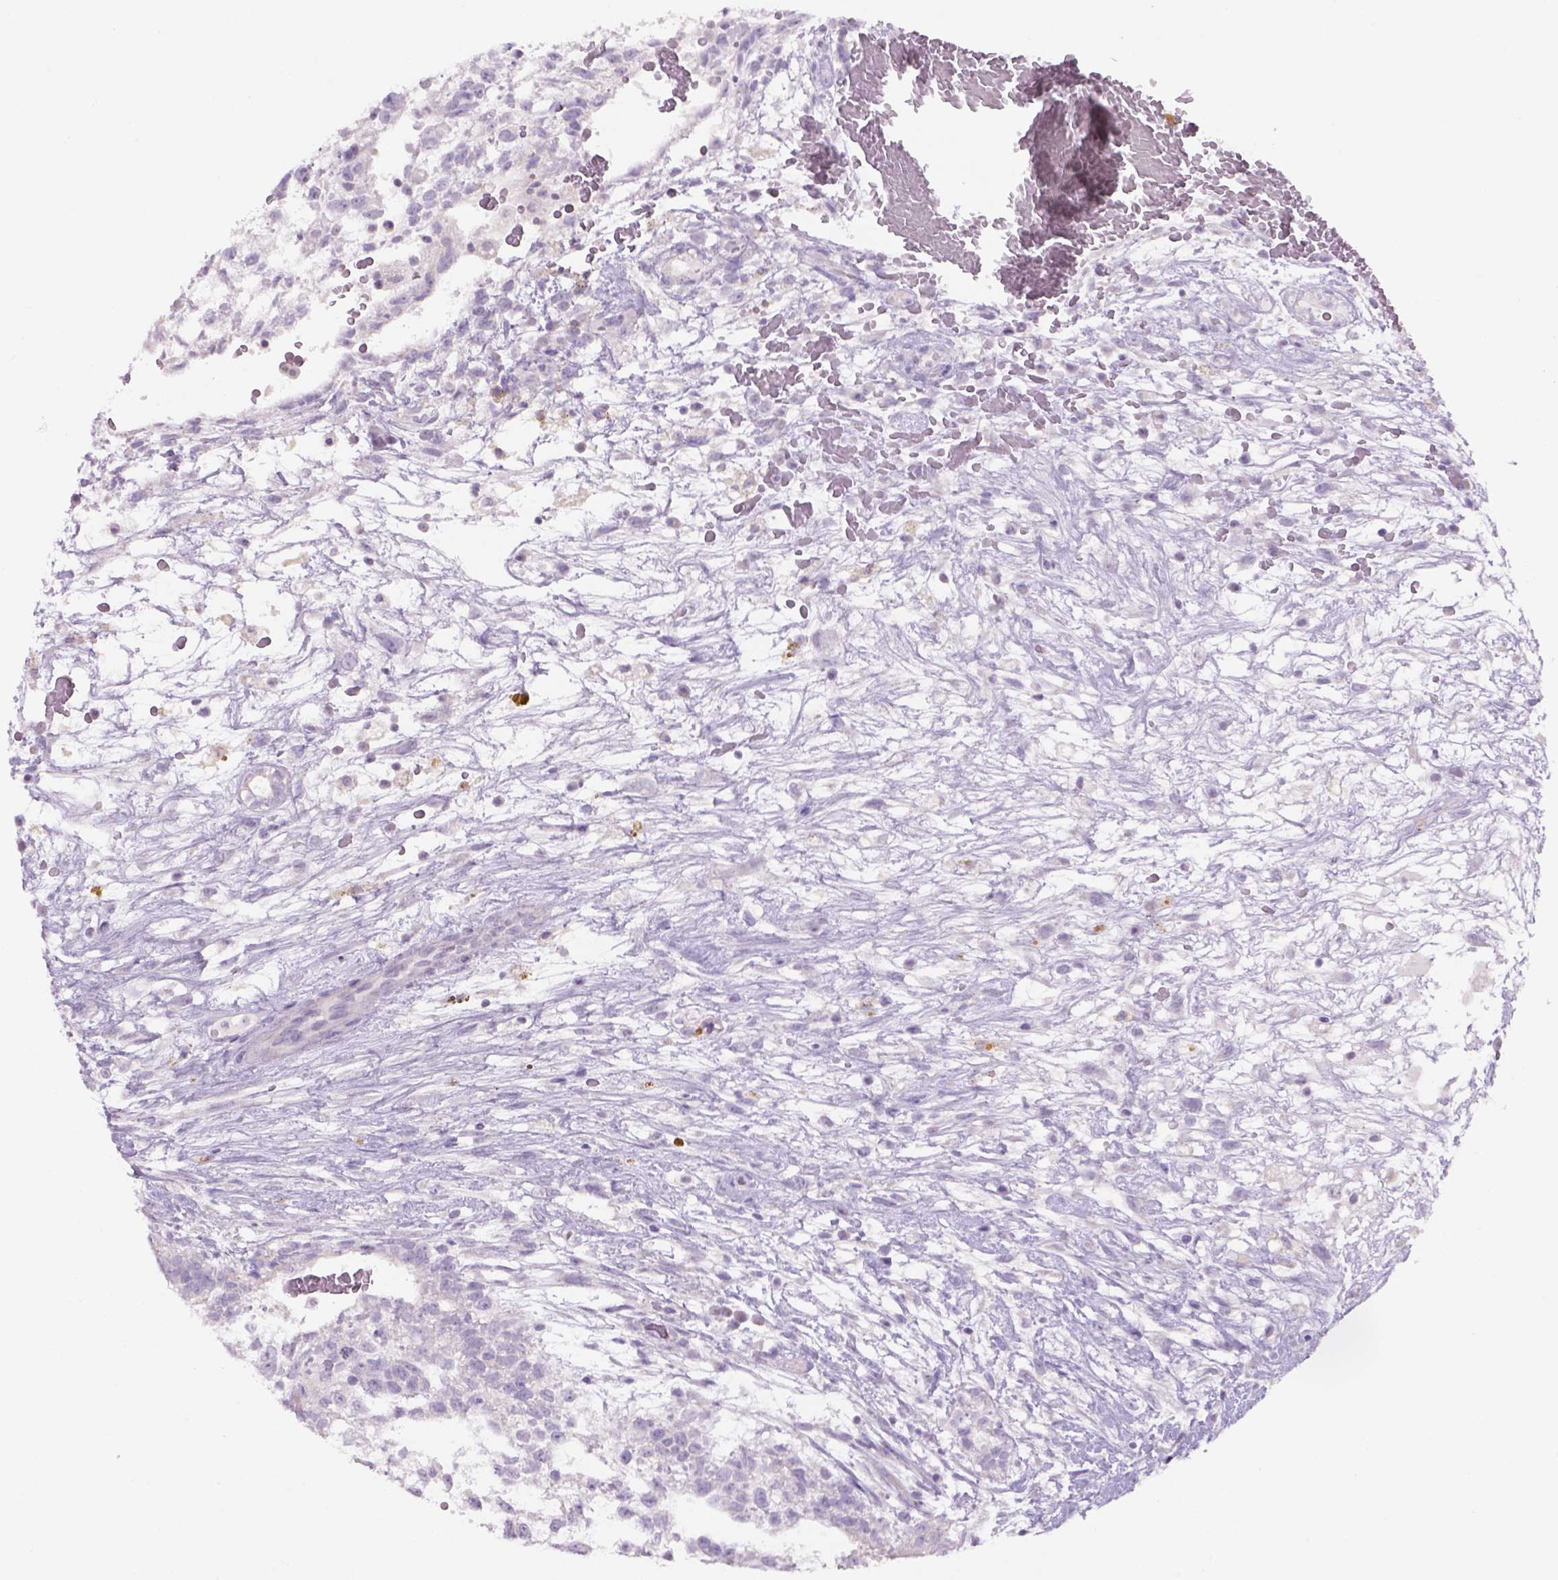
{"staining": {"intensity": "negative", "quantity": "none", "location": "none"}, "tissue": "testis cancer", "cell_type": "Tumor cells", "image_type": "cancer", "snomed": [{"axis": "morphology", "description": "Normal tissue, NOS"}, {"axis": "morphology", "description": "Carcinoma, Embryonal, NOS"}, {"axis": "topography", "description": "Testis"}], "caption": "IHC of human testis embryonal carcinoma exhibits no expression in tumor cells. (Brightfield microscopy of DAB IHC at high magnification).", "gene": "ADGRV1", "patient": {"sex": "male", "age": 32}}